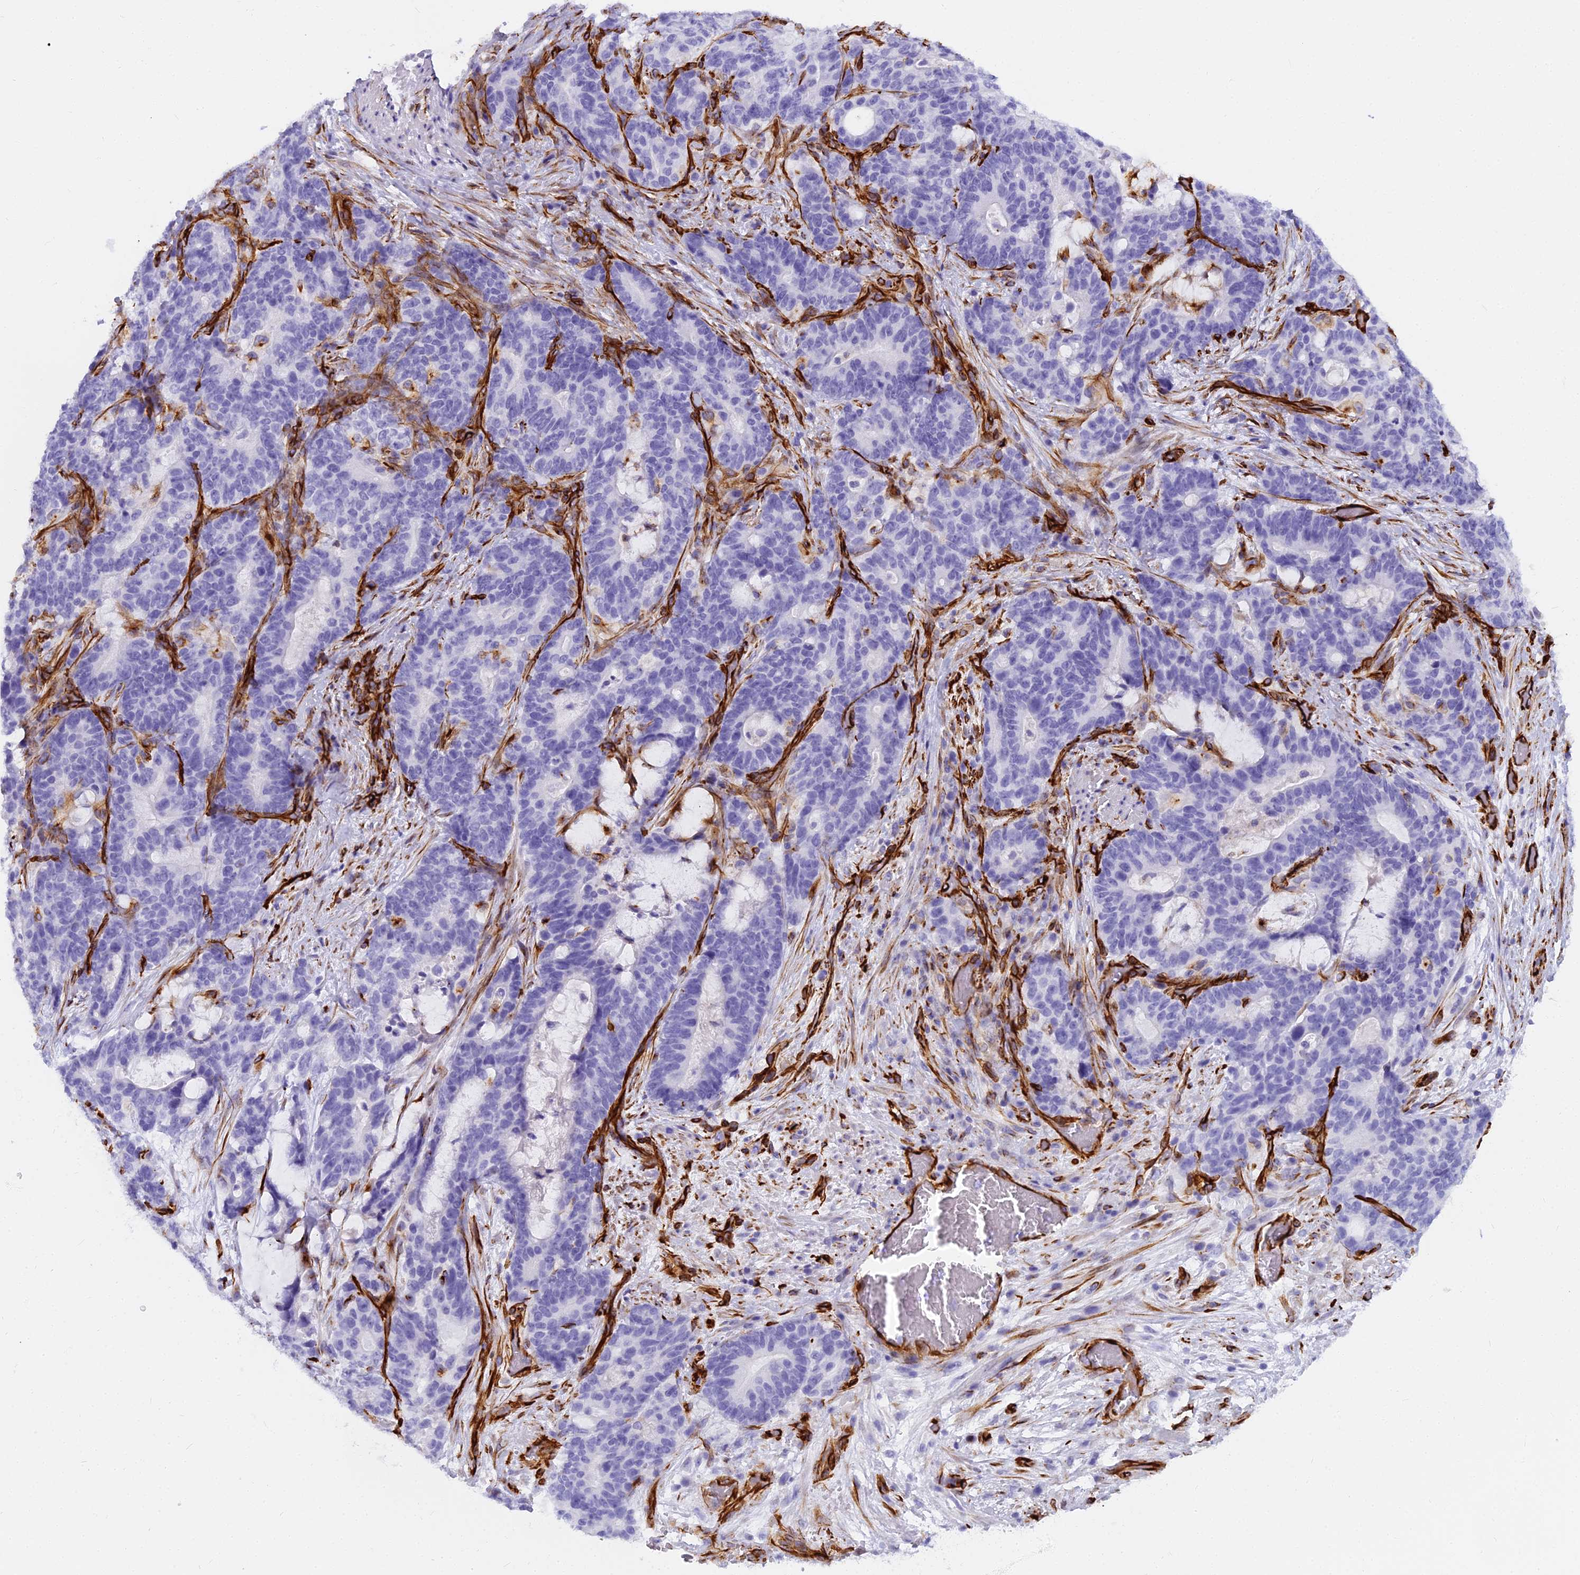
{"staining": {"intensity": "negative", "quantity": "none", "location": "none"}, "tissue": "stomach cancer", "cell_type": "Tumor cells", "image_type": "cancer", "snomed": [{"axis": "morphology", "description": "Normal tissue, NOS"}, {"axis": "morphology", "description": "Adenocarcinoma, NOS"}, {"axis": "topography", "description": "Stomach"}], "caption": "The histopathology image demonstrates no significant expression in tumor cells of stomach adenocarcinoma.", "gene": "EVI2A", "patient": {"sex": "female", "age": 64}}